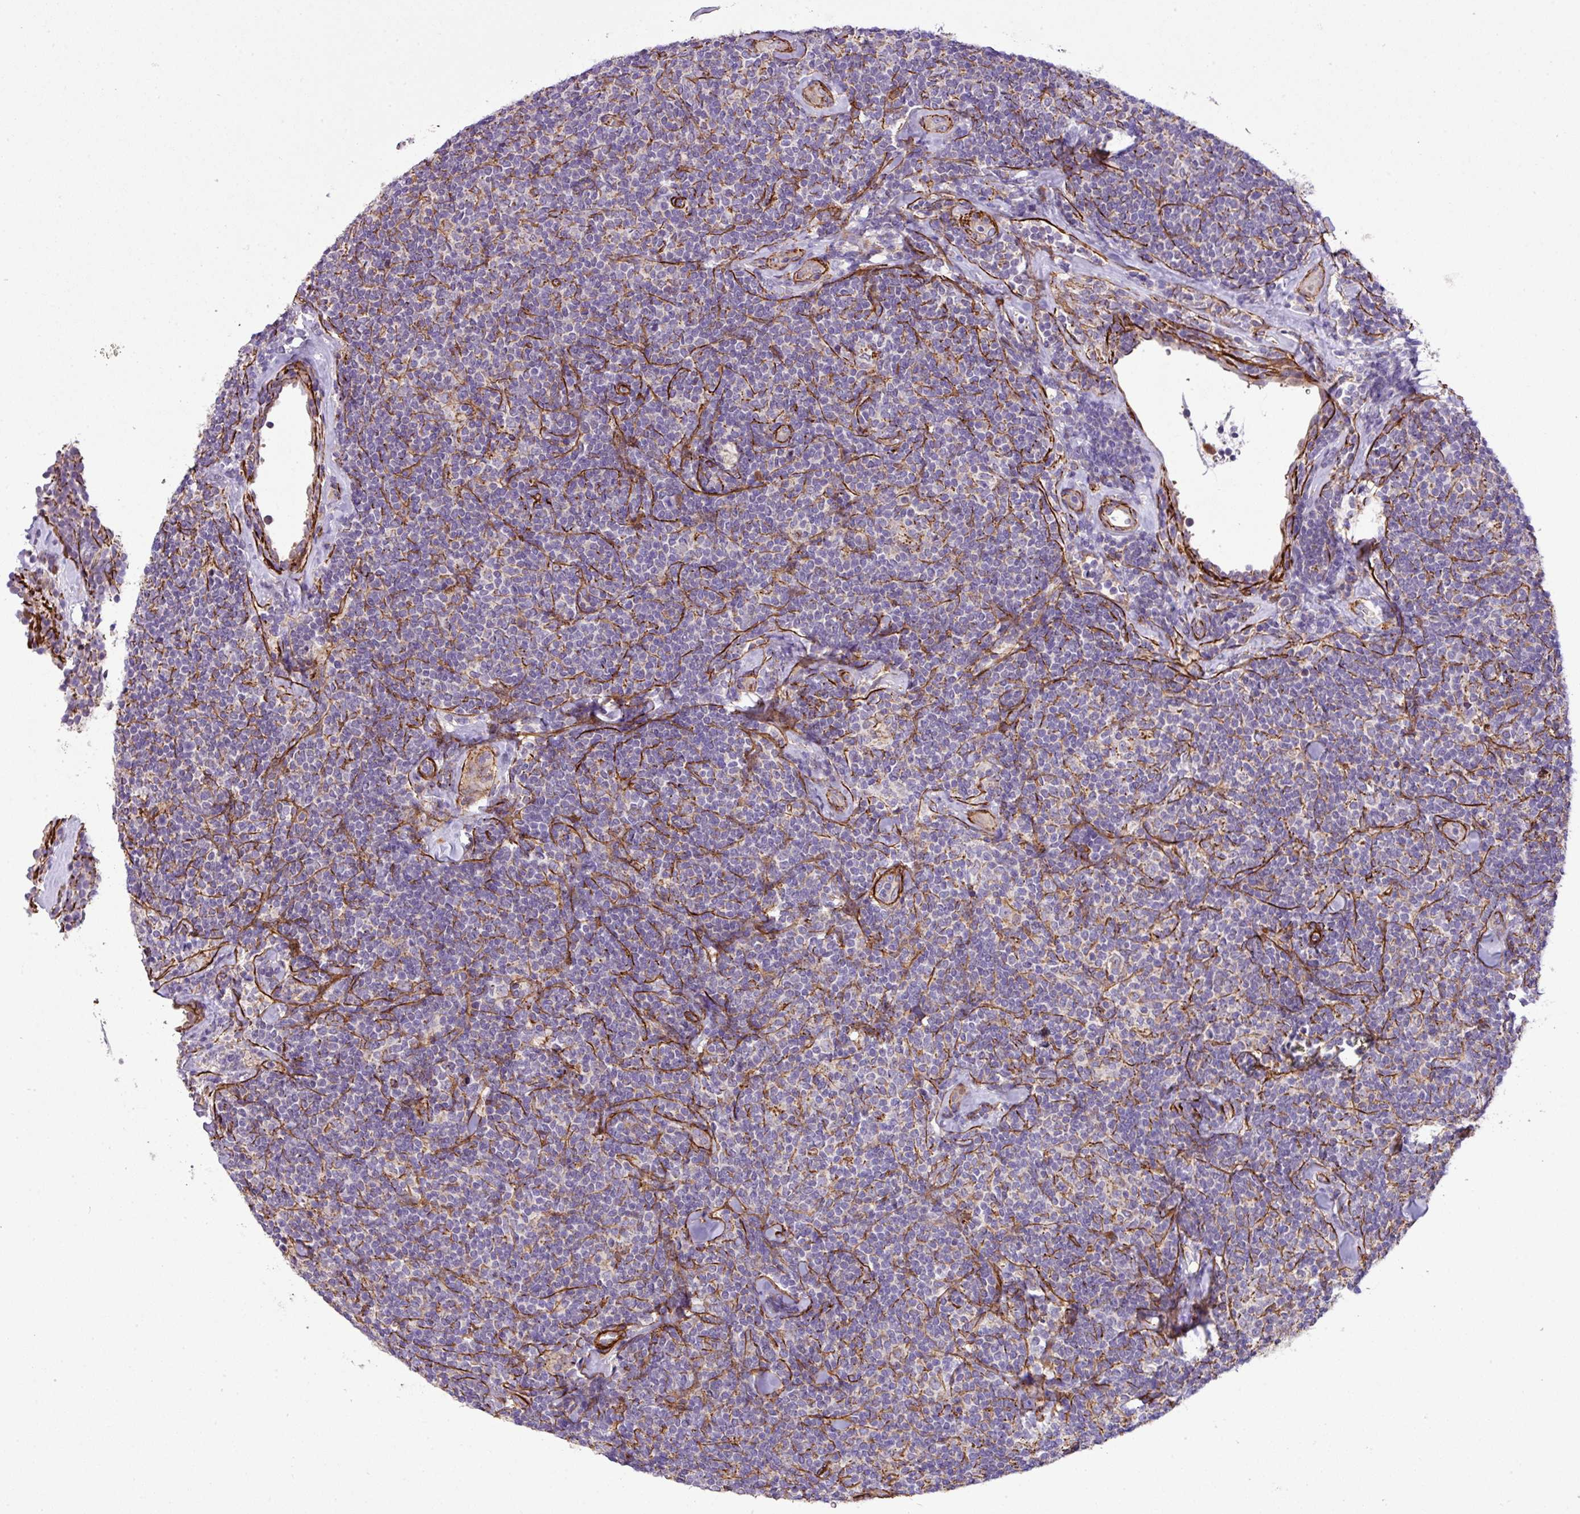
{"staining": {"intensity": "weak", "quantity": "<25%", "location": "cytoplasmic/membranous"}, "tissue": "lymphoma", "cell_type": "Tumor cells", "image_type": "cancer", "snomed": [{"axis": "morphology", "description": "Malignant lymphoma, non-Hodgkin's type, Low grade"}, {"axis": "topography", "description": "Lymph node"}], "caption": "DAB (3,3'-diaminobenzidine) immunohistochemical staining of malignant lymphoma, non-Hodgkin's type (low-grade) exhibits no significant staining in tumor cells. (Brightfield microscopy of DAB IHC at high magnification).", "gene": "FAM47E", "patient": {"sex": "female", "age": 56}}